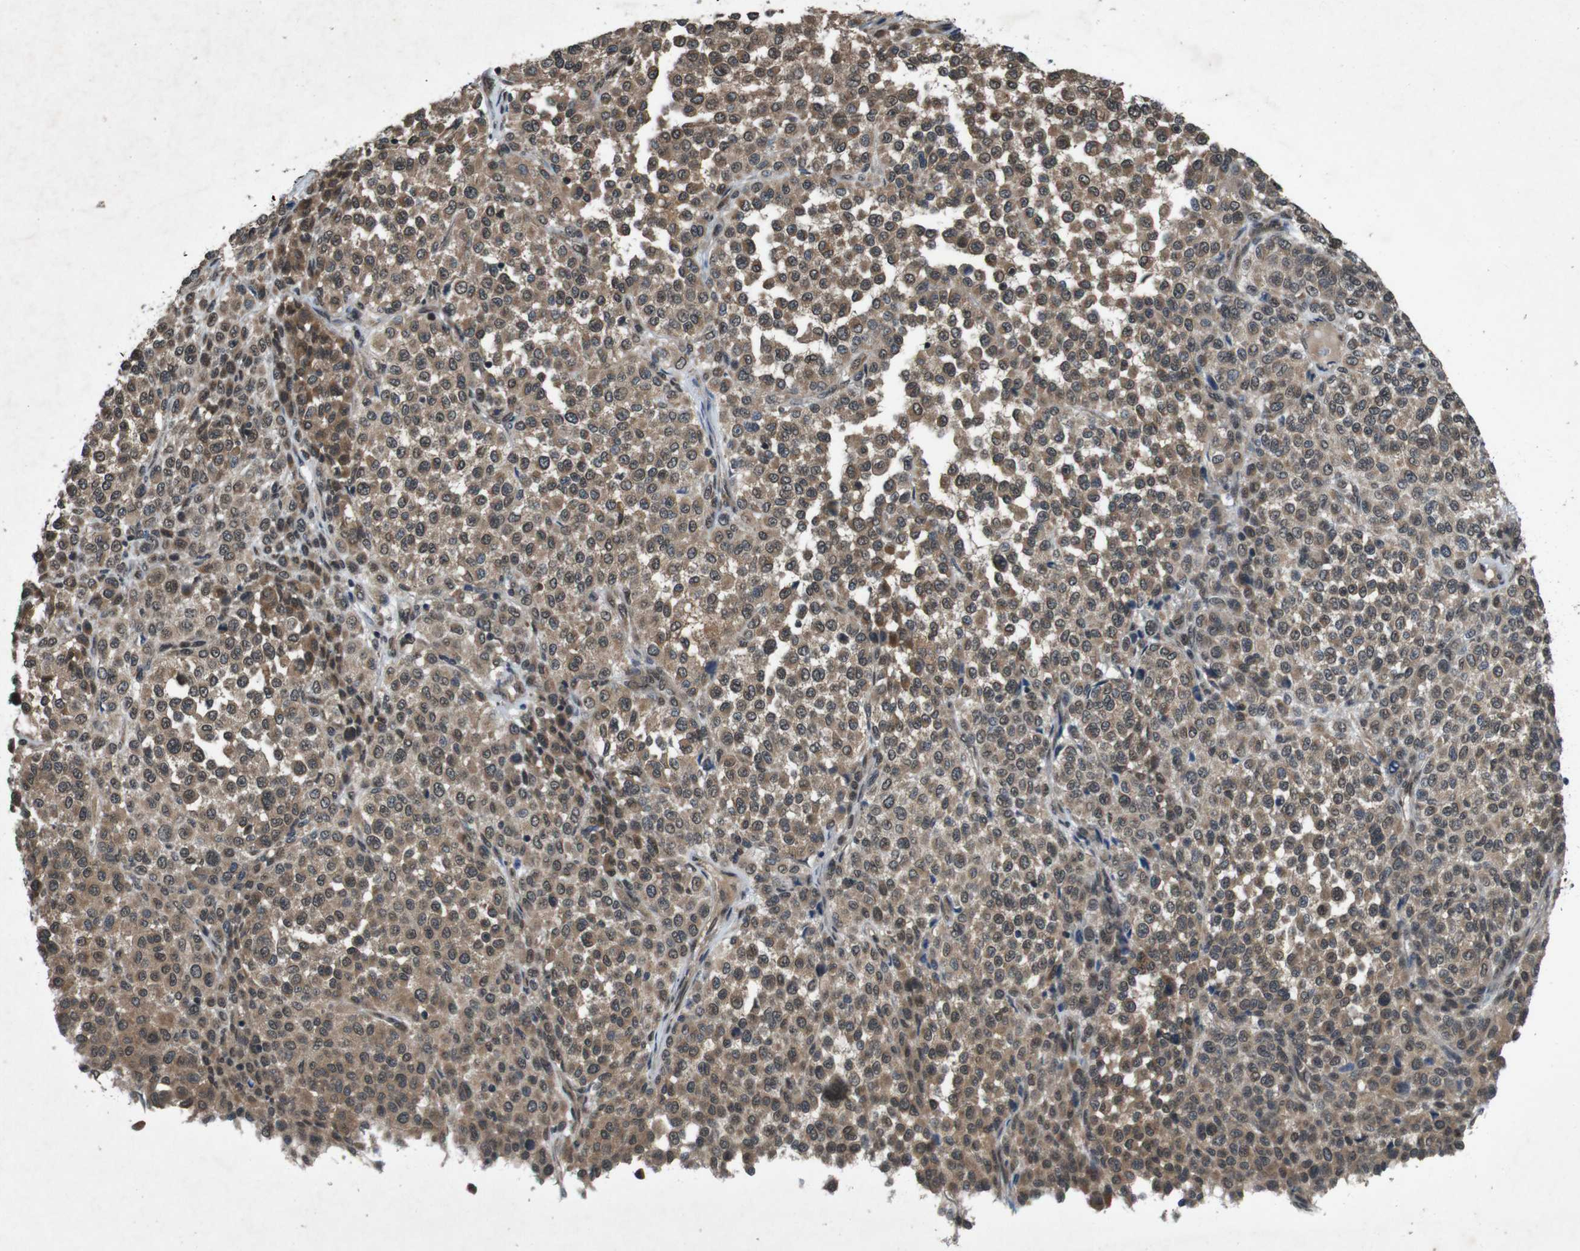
{"staining": {"intensity": "moderate", "quantity": ">75%", "location": "cytoplasmic/membranous"}, "tissue": "melanoma", "cell_type": "Tumor cells", "image_type": "cancer", "snomed": [{"axis": "morphology", "description": "Malignant melanoma, Metastatic site"}, {"axis": "topography", "description": "Pancreas"}], "caption": "DAB (3,3'-diaminobenzidine) immunohistochemical staining of human melanoma displays moderate cytoplasmic/membranous protein staining in about >75% of tumor cells. The protein of interest is stained brown, and the nuclei are stained in blue (DAB (3,3'-diaminobenzidine) IHC with brightfield microscopy, high magnification).", "gene": "SOCS1", "patient": {"sex": "female", "age": 30}}